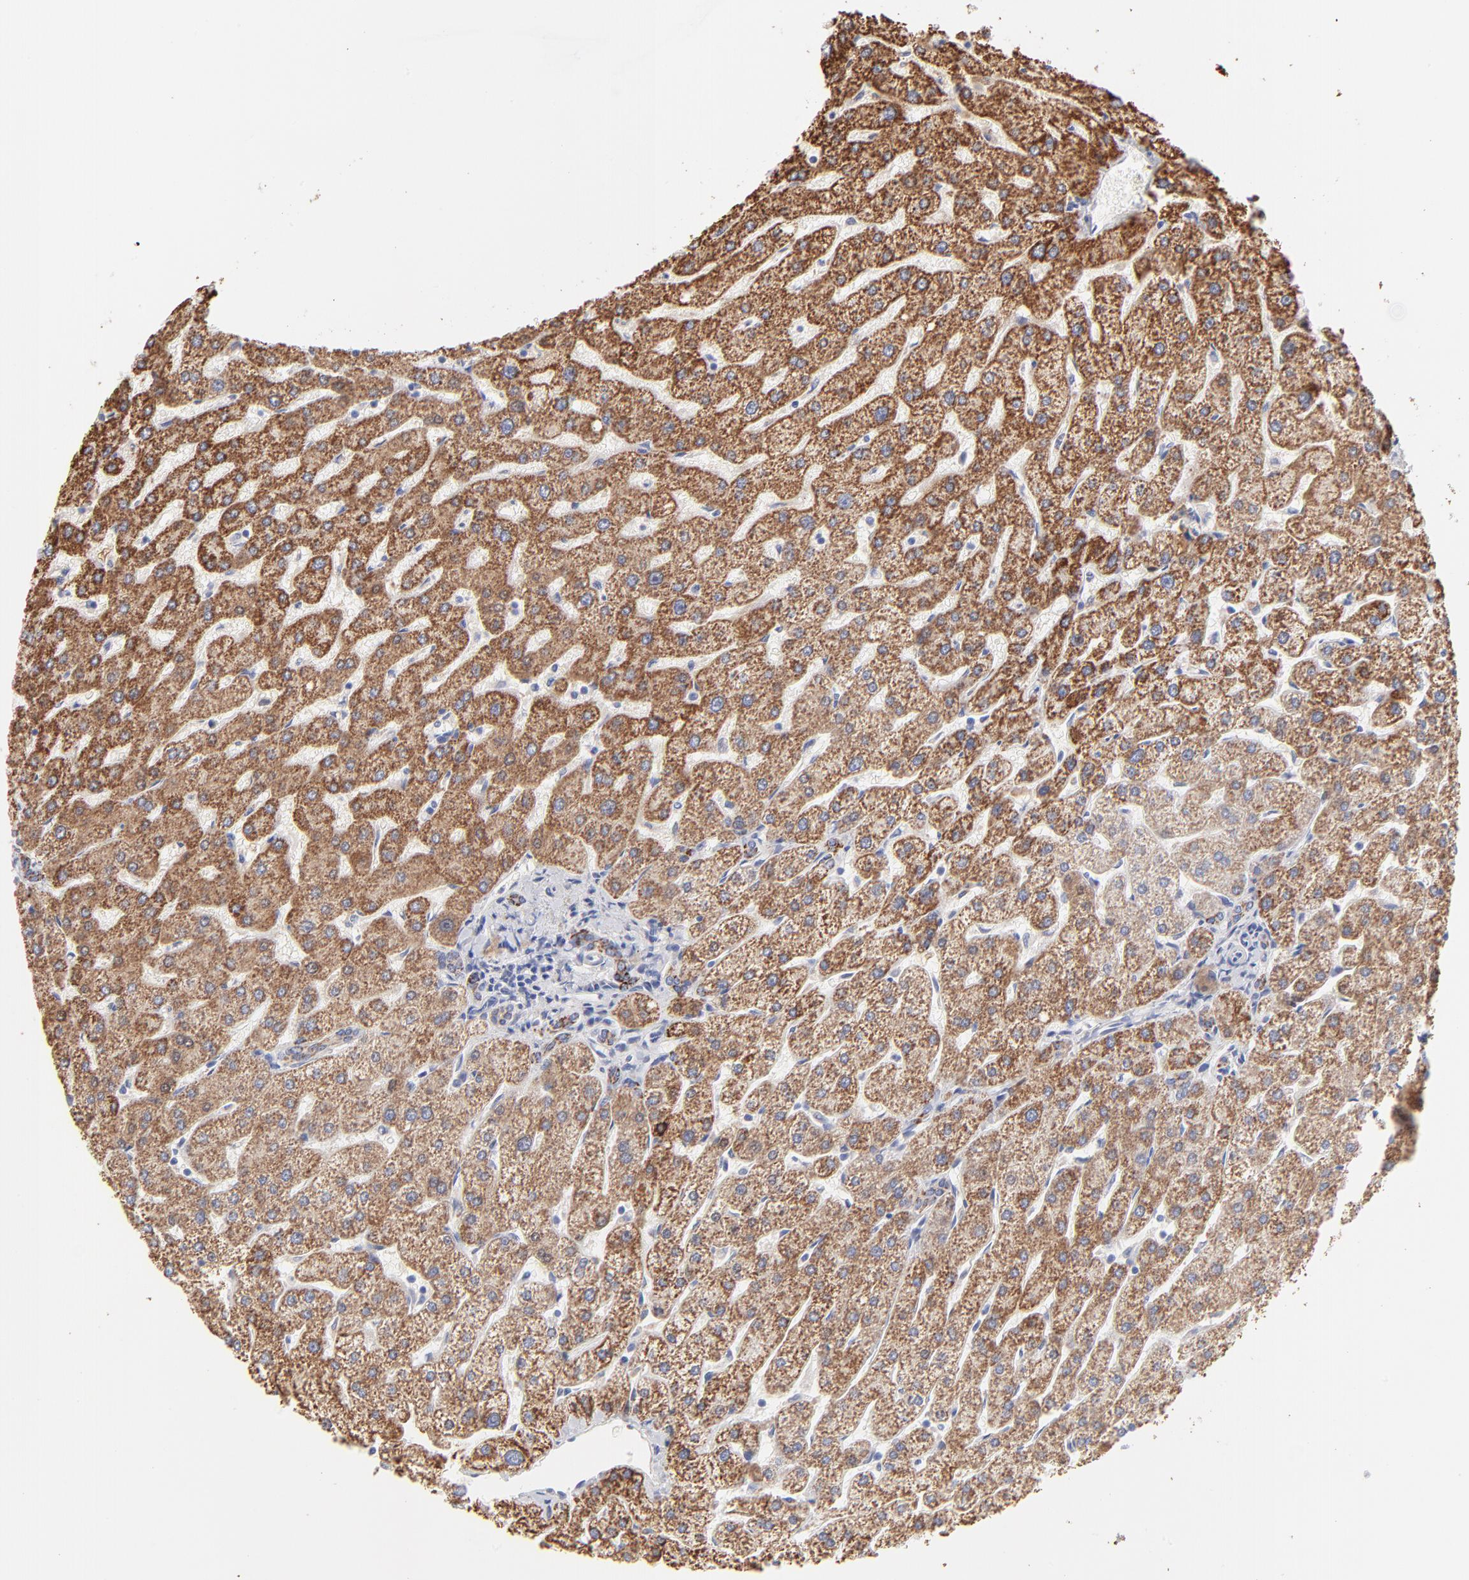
{"staining": {"intensity": "moderate", "quantity": ">75%", "location": "cytoplasmic/membranous"}, "tissue": "liver", "cell_type": "Cholangiocytes", "image_type": "normal", "snomed": [{"axis": "morphology", "description": "Normal tissue, NOS"}, {"axis": "topography", "description": "Liver"}], "caption": "DAB (3,3'-diaminobenzidine) immunohistochemical staining of unremarkable human liver reveals moderate cytoplasmic/membranous protein expression in approximately >75% of cholangiocytes.", "gene": "TST", "patient": {"sex": "male", "age": 67}}